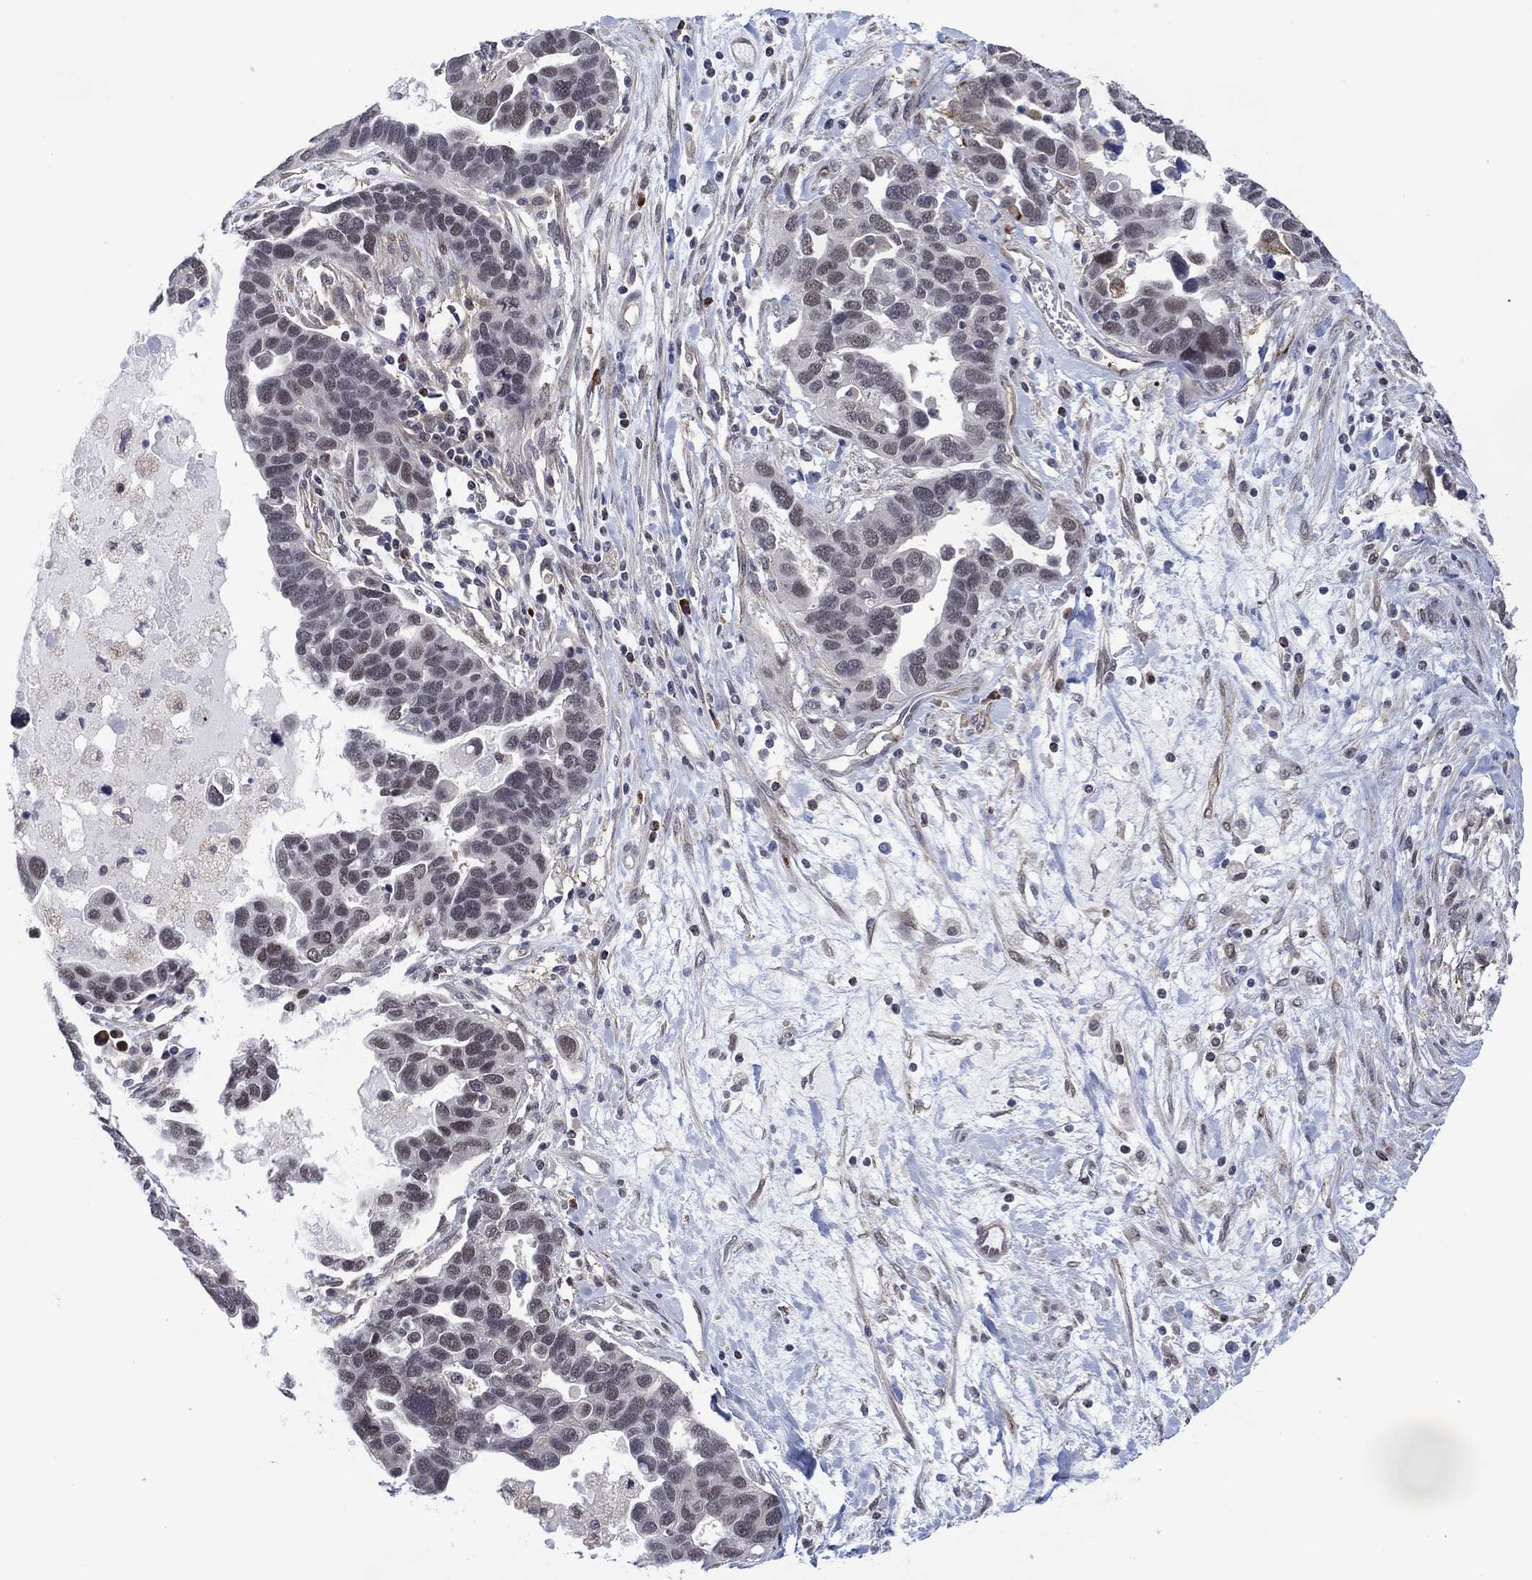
{"staining": {"intensity": "negative", "quantity": "none", "location": "none"}, "tissue": "ovarian cancer", "cell_type": "Tumor cells", "image_type": "cancer", "snomed": [{"axis": "morphology", "description": "Cystadenocarcinoma, serous, NOS"}, {"axis": "topography", "description": "Ovary"}], "caption": "Immunohistochemistry (IHC) image of human serous cystadenocarcinoma (ovarian) stained for a protein (brown), which reveals no positivity in tumor cells. (Stains: DAB (3,3'-diaminobenzidine) immunohistochemistry (IHC) with hematoxylin counter stain, Microscopy: brightfield microscopy at high magnification).", "gene": "DPP4", "patient": {"sex": "female", "age": 54}}